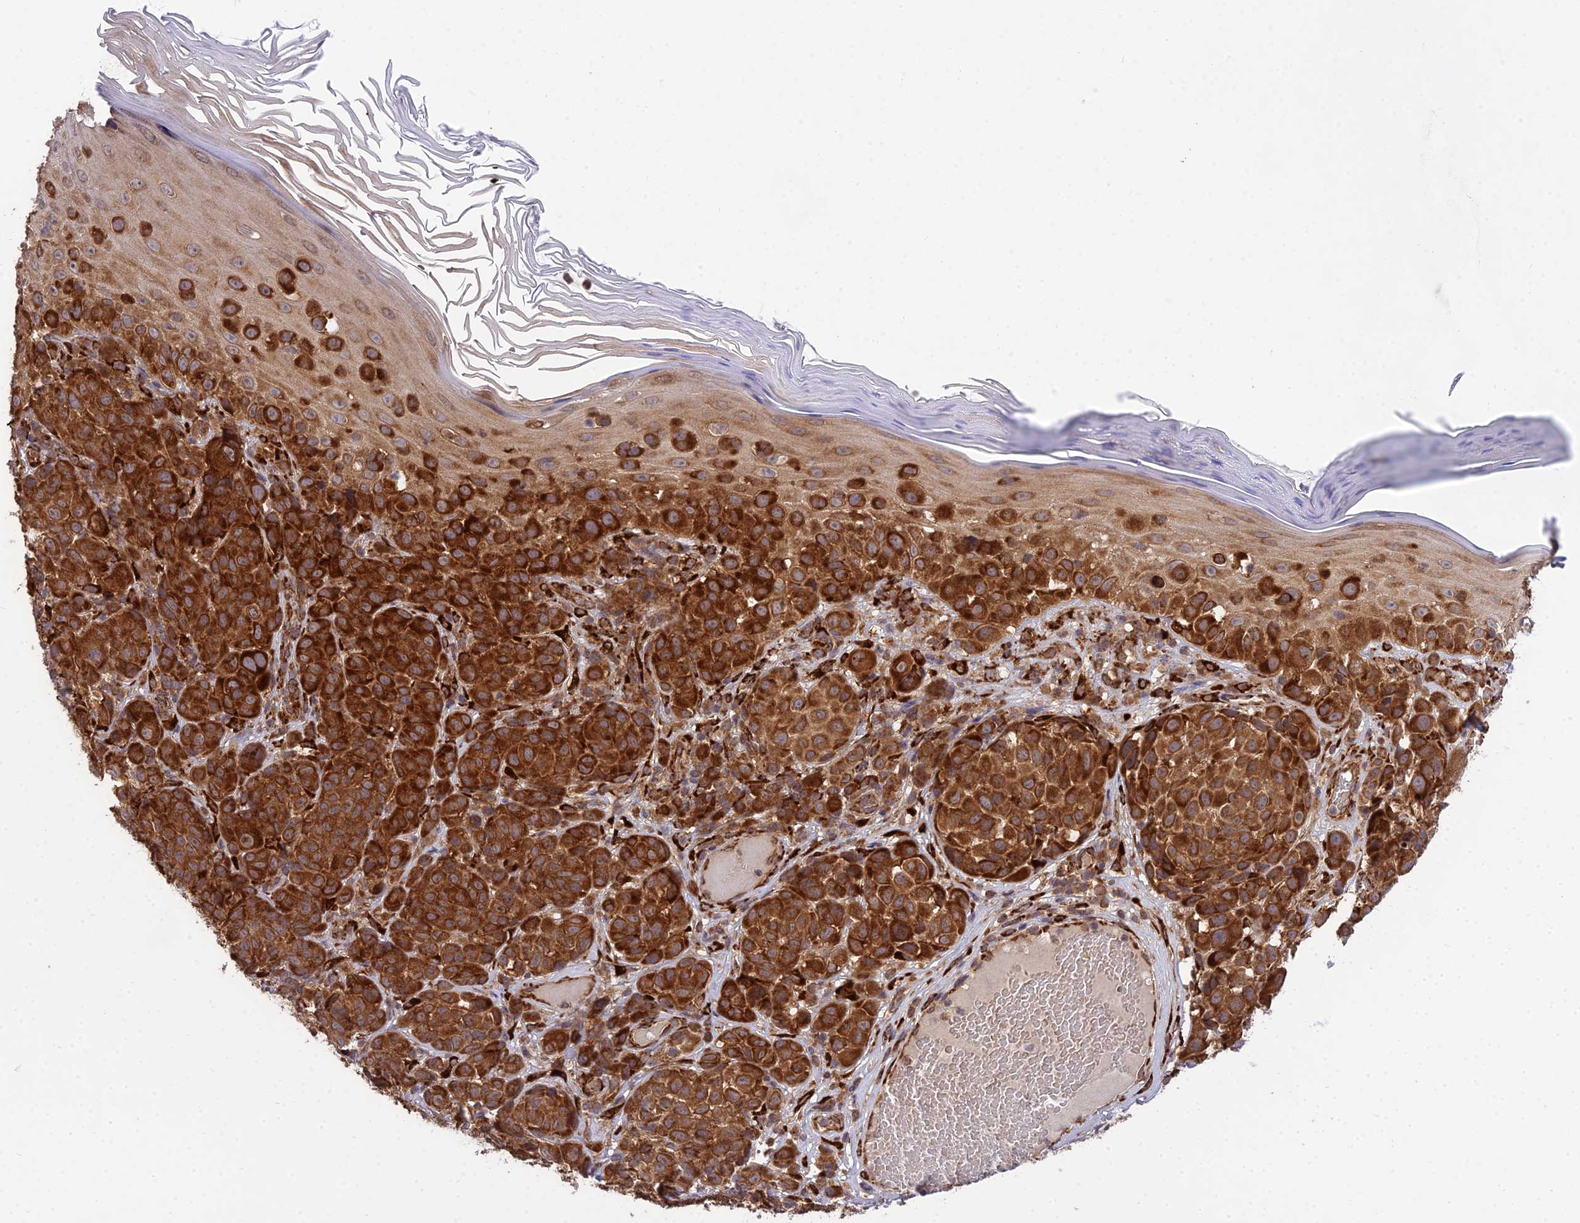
{"staining": {"intensity": "strong", "quantity": ">75%", "location": "cytoplasmic/membranous"}, "tissue": "melanoma", "cell_type": "Tumor cells", "image_type": "cancer", "snomed": [{"axis": "morphology", "description": "Malignant melanoma, NOS"}, {"axis": "topography", "description": "Skin"}], "caption": "Melanoma tissue exhibits strong cytoplasmic/membranous staining in about >75% of tumor cells, visualized by immunohistochemistry.", "gene": "DHCR7", "patient": {"sex": "male", "age": 38}}